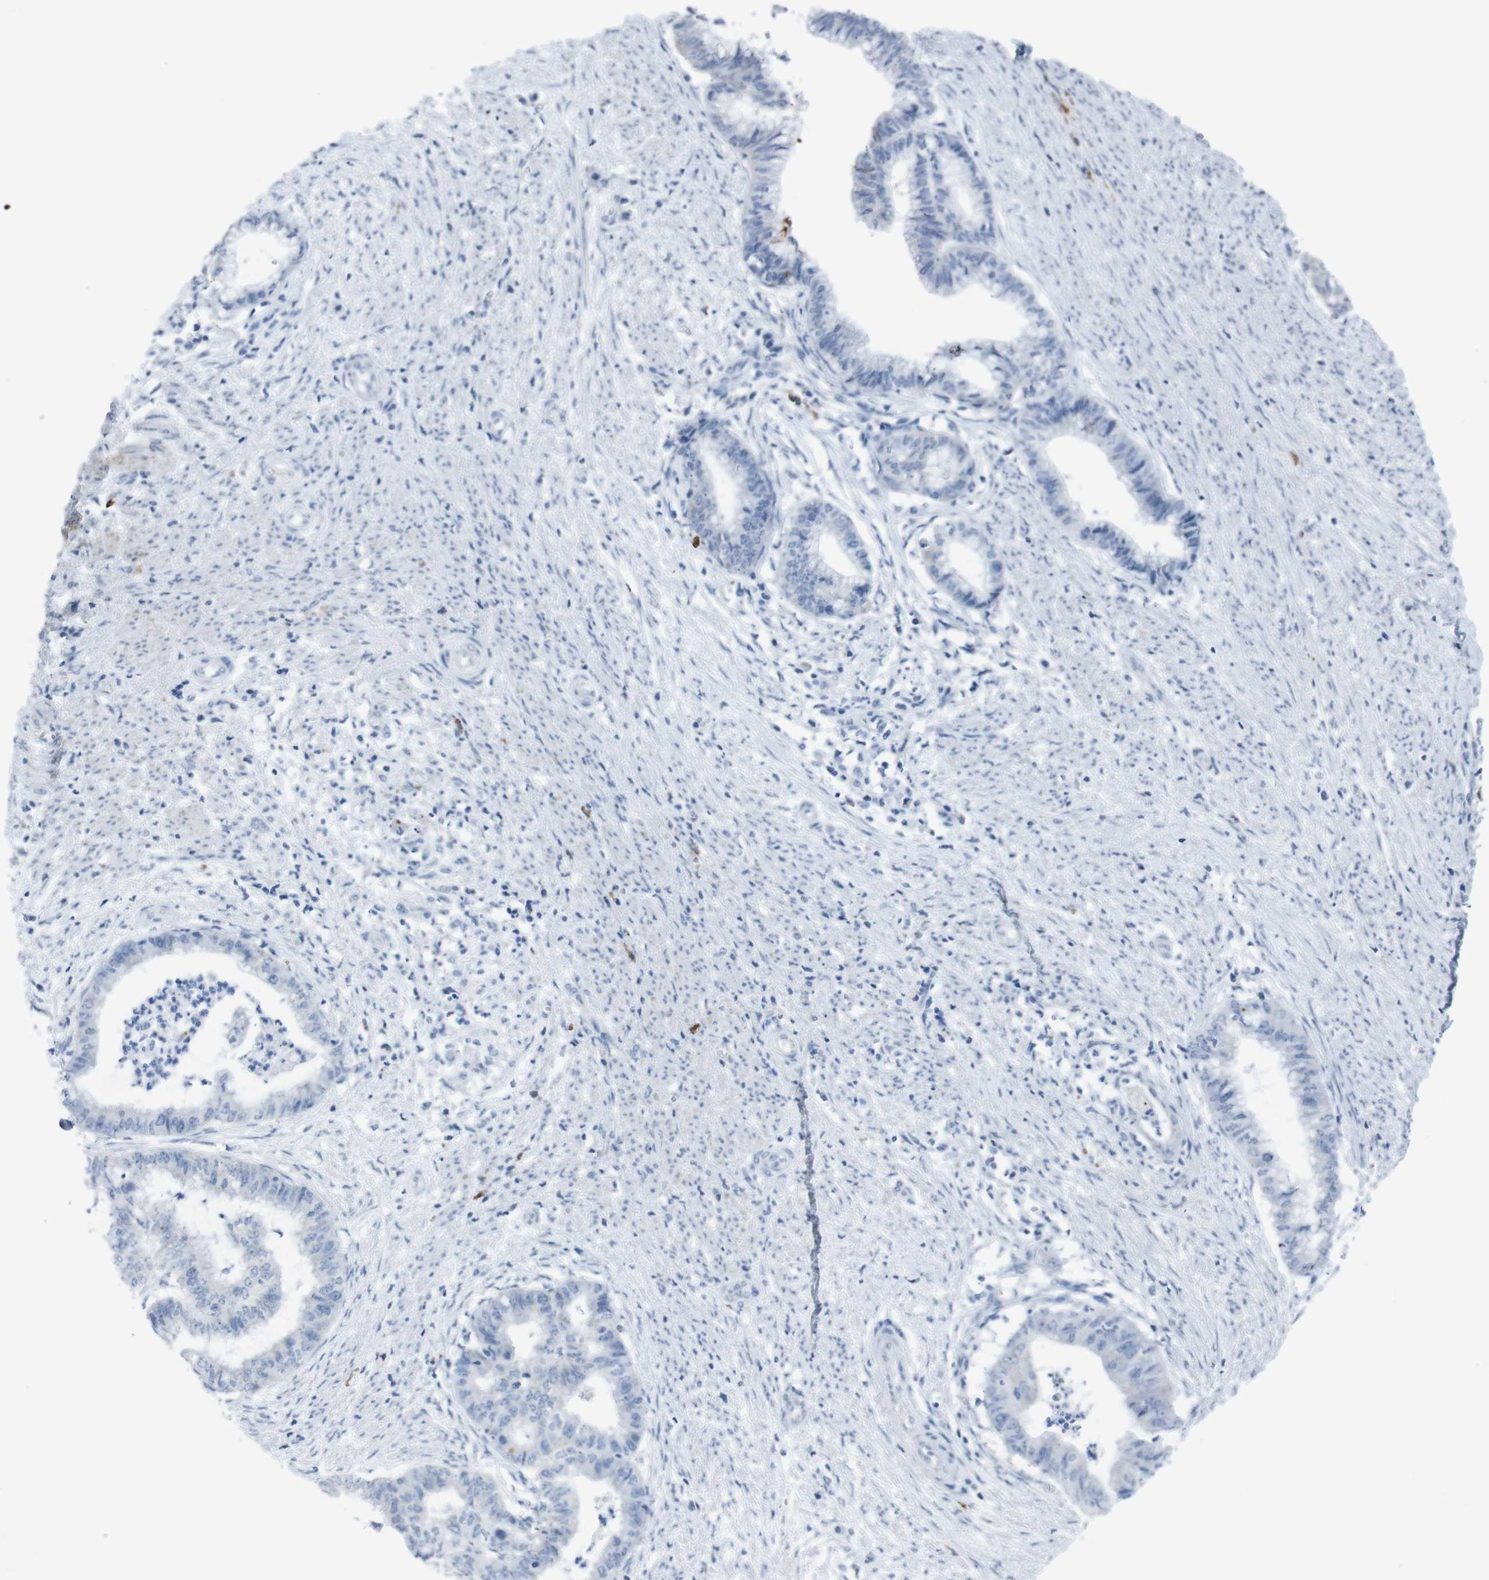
{"staining": {"intensity": "negative", "quantity": "none", "location": "none"}, "tissue": "endometrial cancer", "cell_type": "Tumor cells", "image_type": "cancer", "snomed": [{"axis": "morphology", "description": "Necrosis, NOS"}, {"axis": "morphology", "description": "Adenocarcinoma, NOS"}, {"axis": "topography", "description": "Endometrium"}], "caption": "This is a micrograph of immunohistochemistry staining of endometrial cancer (adenocarcinoma), which shows no staining in tumor cells.", "gene": "ST6GAL1", "patient": {"sex": "female", "age": 79}}